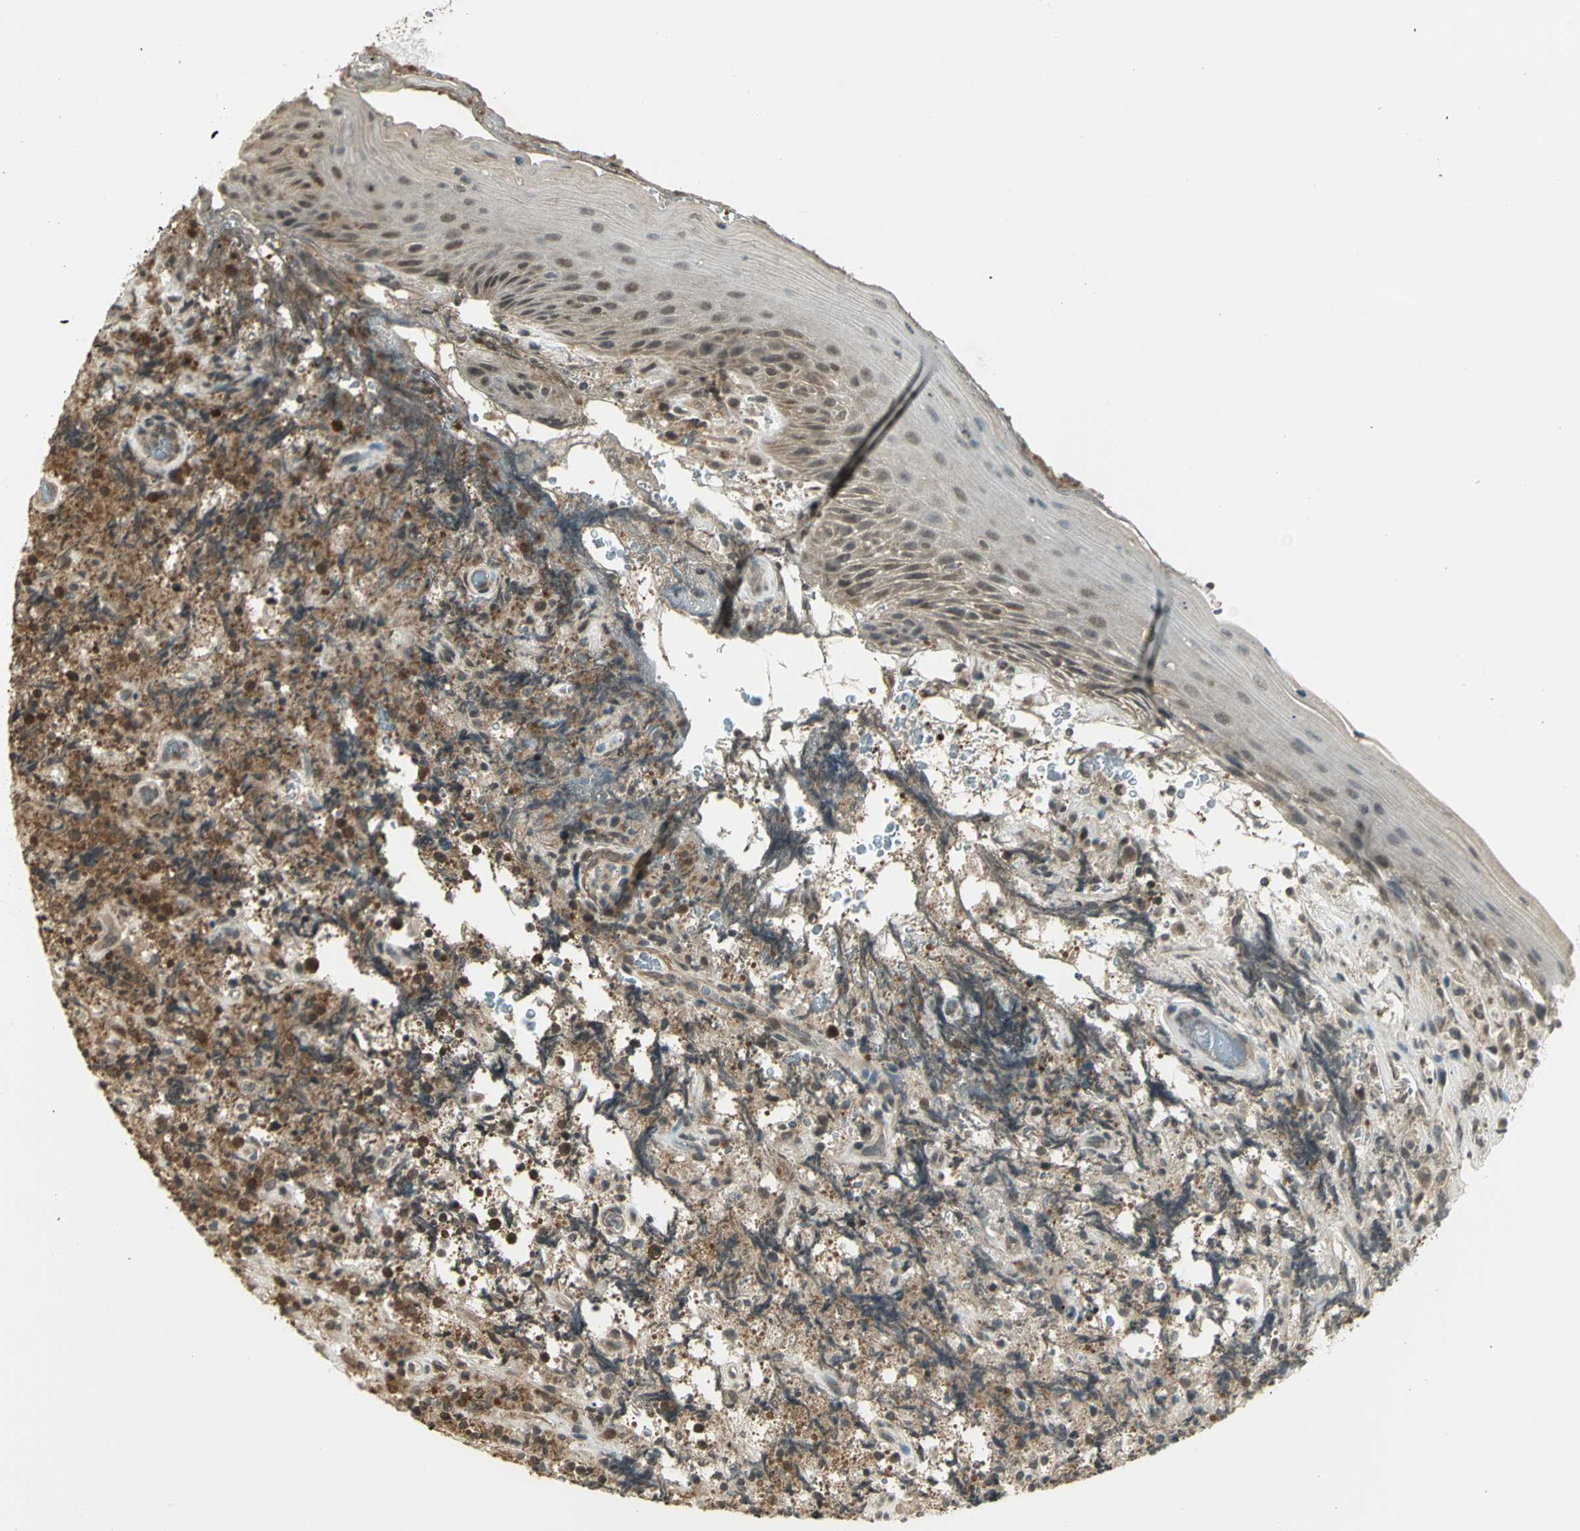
{"staining": {"intensity": "moderate", "quantity": ">75%", "location": "cytoplasmic/membranous,nuclear"}, "tissue": "lymphoma", "cell_type": "Tumor cells", "image_type": "cancer", "snomed": [{"axis": "morphology", "description": "Malignant lymphoma, non-Hodgkin's type, High grade"}, {"axis": "topography", "description": "Tonsil"}], "caption": "High-grade malignant lymphoma, non-Hodgkin's type stained with immunohistochemistry (IHC) exhibits moderate cytoplasmic/membranous and nuclear positivity in about >75% of tumor cells.", "gene": "CDC34", "patient": {"sex": "female", "age": 36}}